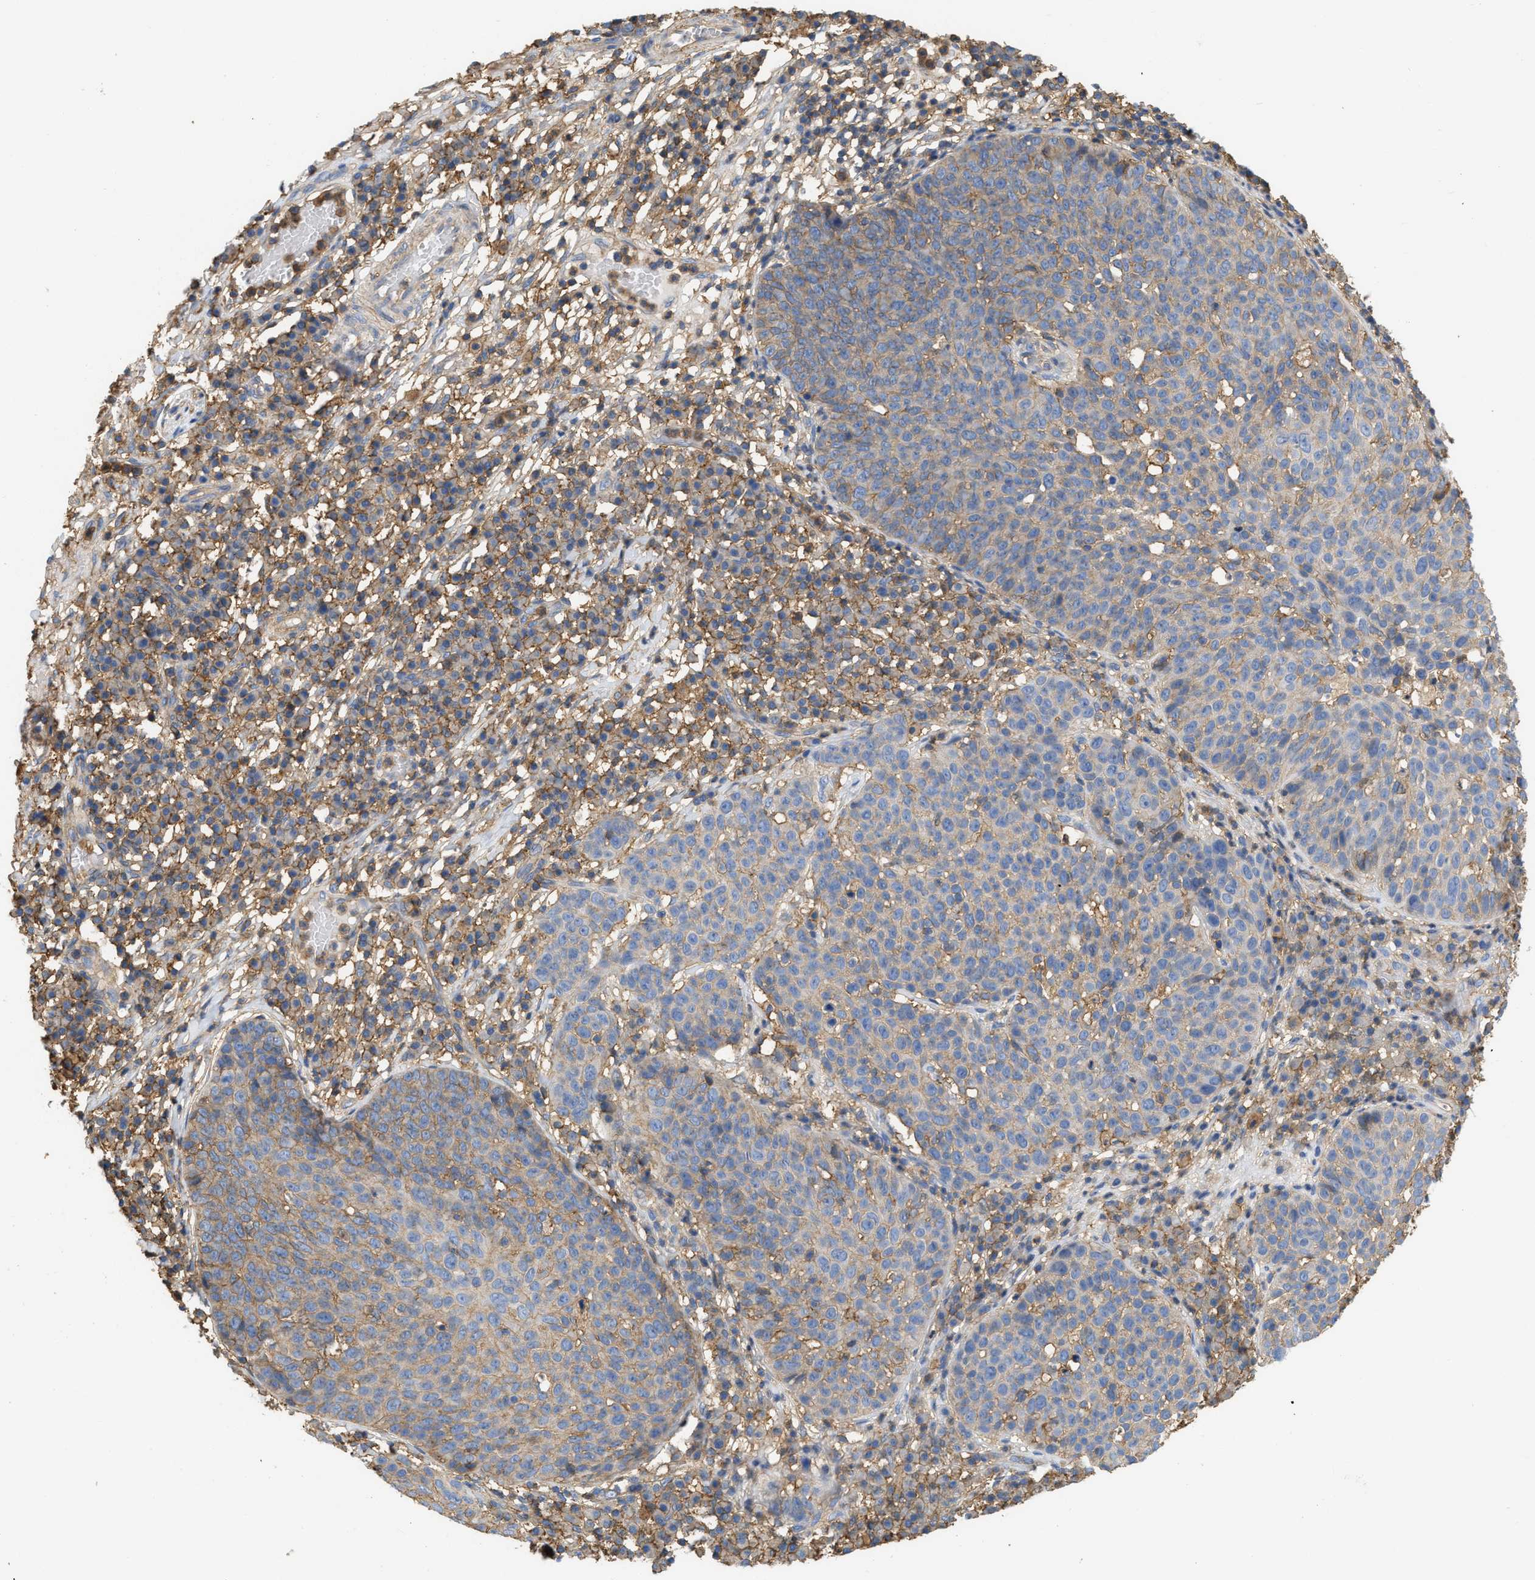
{"staining": {"intensity": "weak", "quantity": "25%-75%", "location": "cytoplasmic/membranous"}, "tissue": "skin cancer", "cell_type": "Tumor cells", "image_type": "cancer", "snomed": [{"axis": "morphology", "description": "Squamous cell carcinoma in situ, NOS"}, {"axis": "morphology", "description": "Squamous cell carcinoma, NOS"}, {"axis": "topography", "description": "Skin"}], "caption": "Protein expression analysis of human skin squamous cell carcinoma reveals weak cytoplasmic/membranous positivity in approximately 25%-75% of tumor cells.", "gene": "GNB4", "patient": {"sex": "male", "age": 93}}